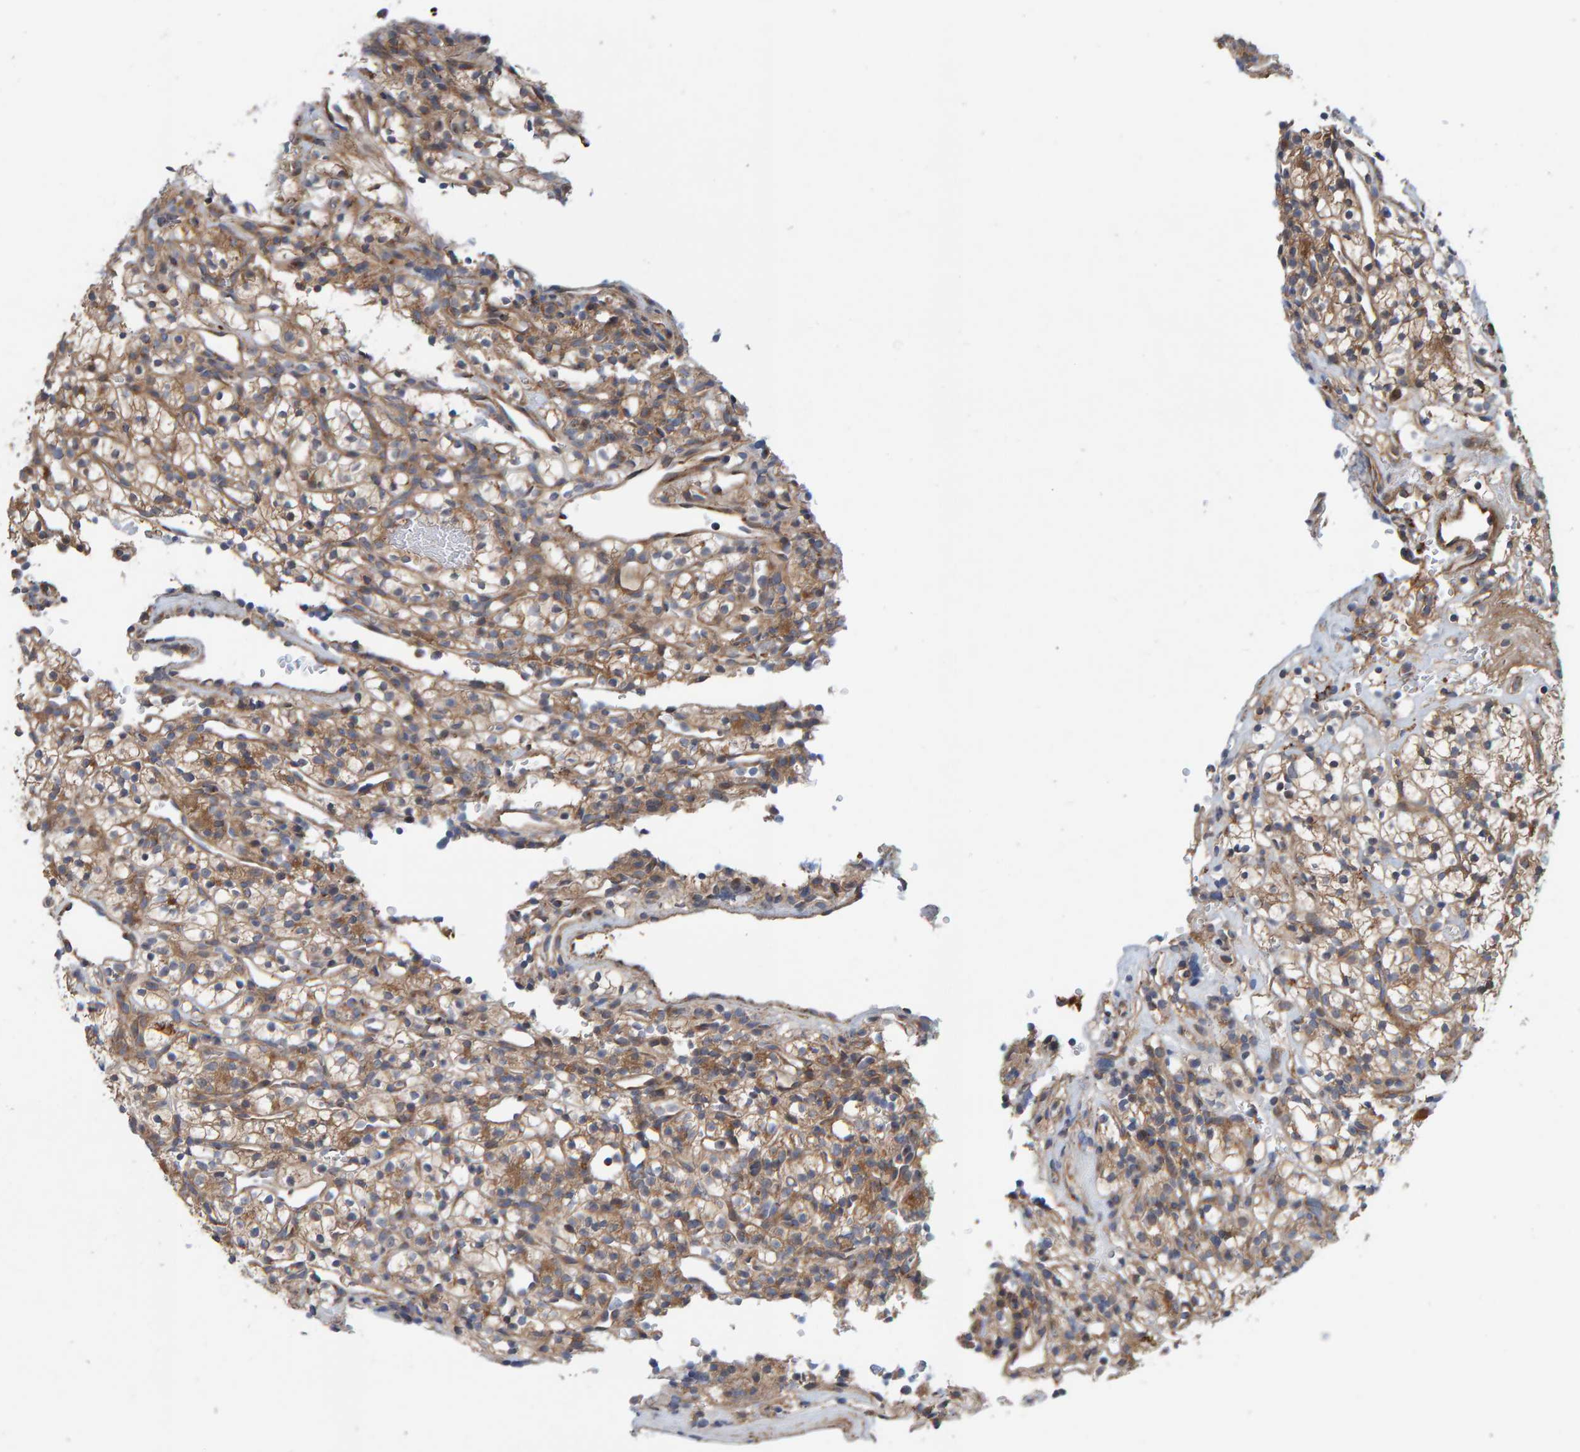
{"staining": {"intensity": "moderate", "quantity": ">75%", "location": "cytoplasmic/membranous"}, "tissue": "renal cancer", "cell_type": "Tumor cells", "image_type": "cancer", "snomed": [{"axis": "morphology", "description": "Adenocarcinoma, NOS"}, {"axis": "topography", "description": "Kidney"}], "caption": "Moderate cytoplasmic/membranous protein expression is identified in about >75% of tumor cells in adenocarcinoma (renal).", "gene": "KIAA0753", "patient": {"sex": "female", "age": 57}}